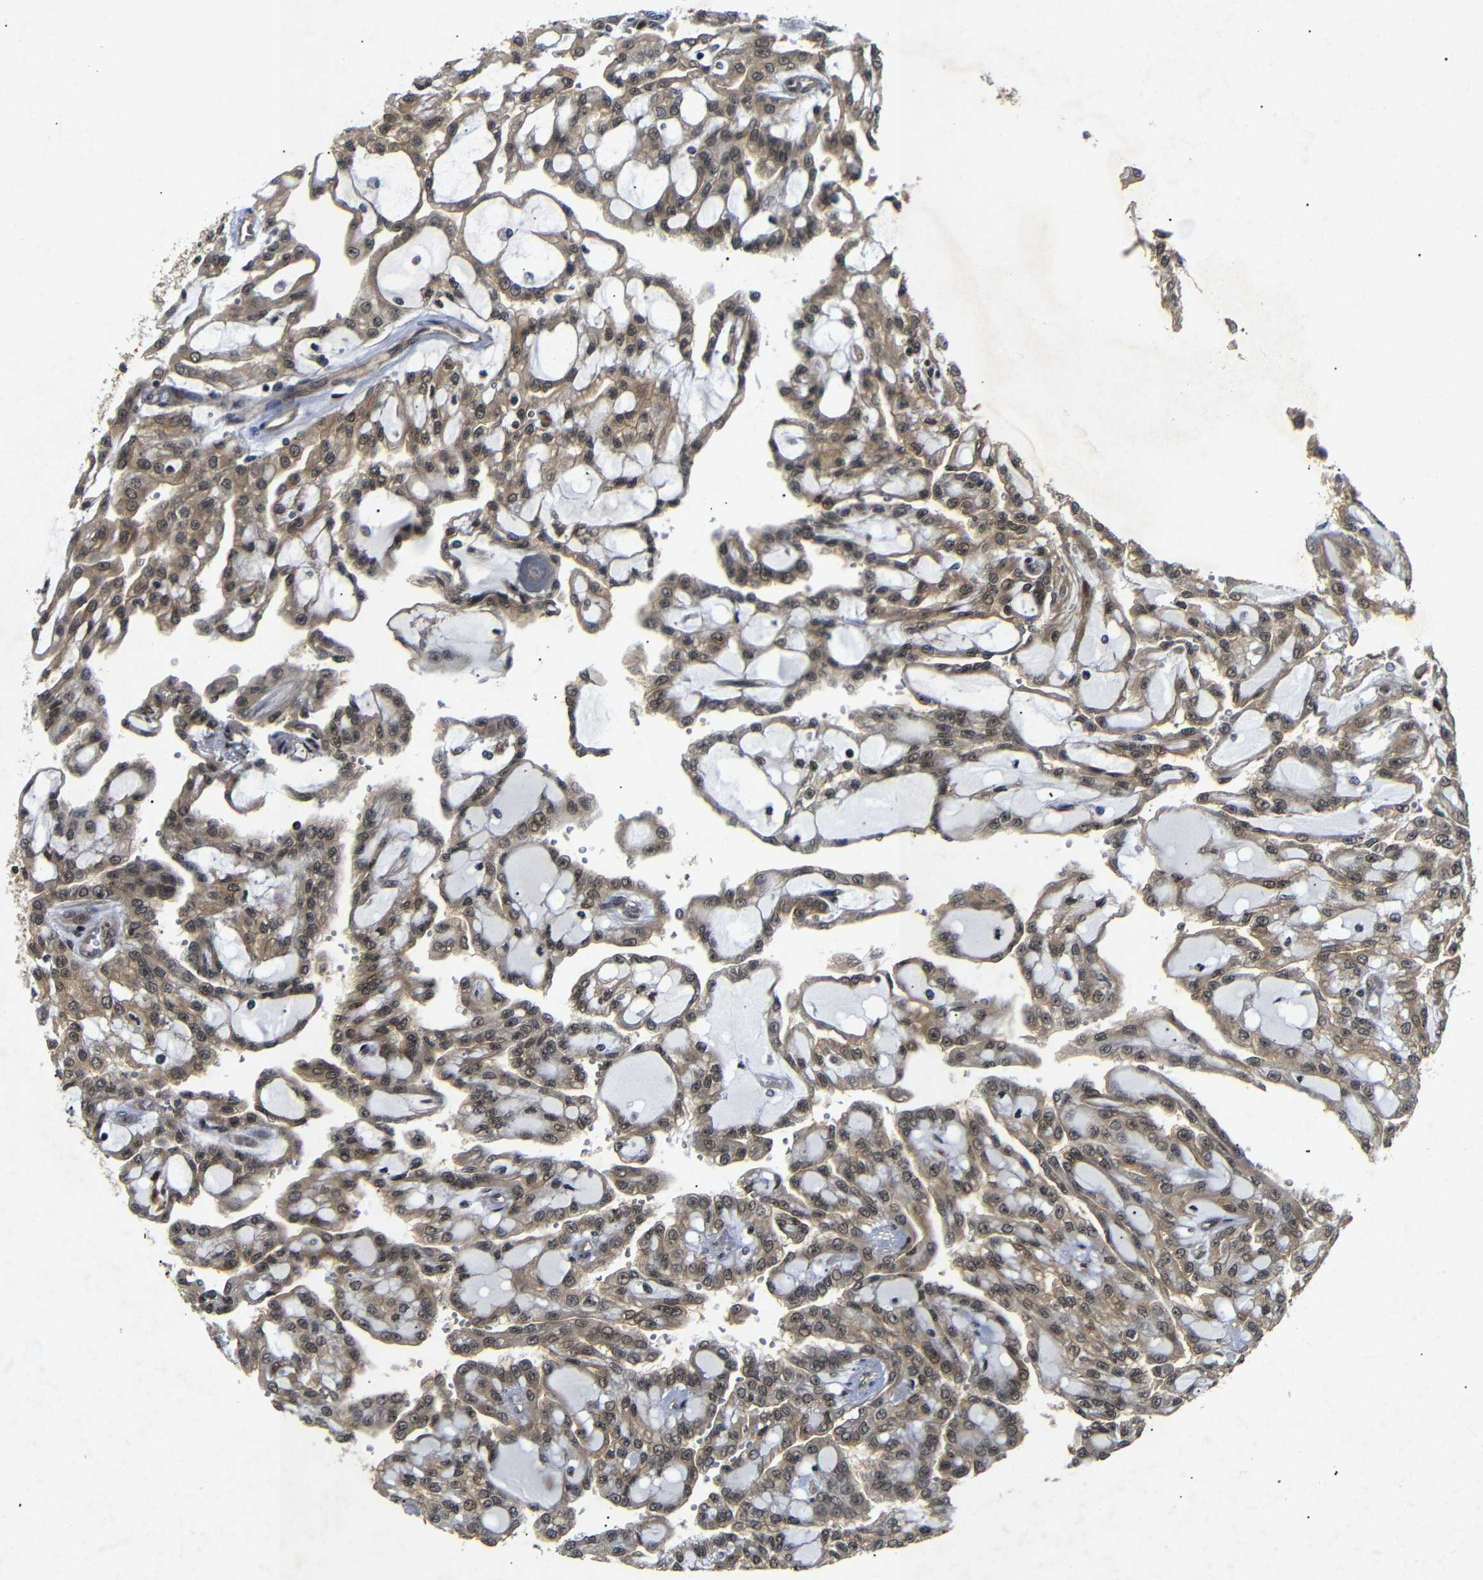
{"staining": {"intensity": "moderate", "quantity": ">75%", "location": "cytoplasmic/membranous,nuclear"}, "tissue": "renal cancer", "cell_type": "Tumor cells", "image_type": "cancer", "snomed": [{"axis": "morphology", "description": "Adenocarcinoma, NOS"}, {"axis": "topography", "description": "Kidney"}], "caption": "This photomicrograph displays adenocarcinoma (renal) stained with IHC to label a protein in brown. The cytoplasmic/membranous and nuclear of tumor cells show moderate positivity for the protein. Nuclei are counter-stained blue.", "gene": "KIF23", "patient": {"sex": "male", "age": 63}}